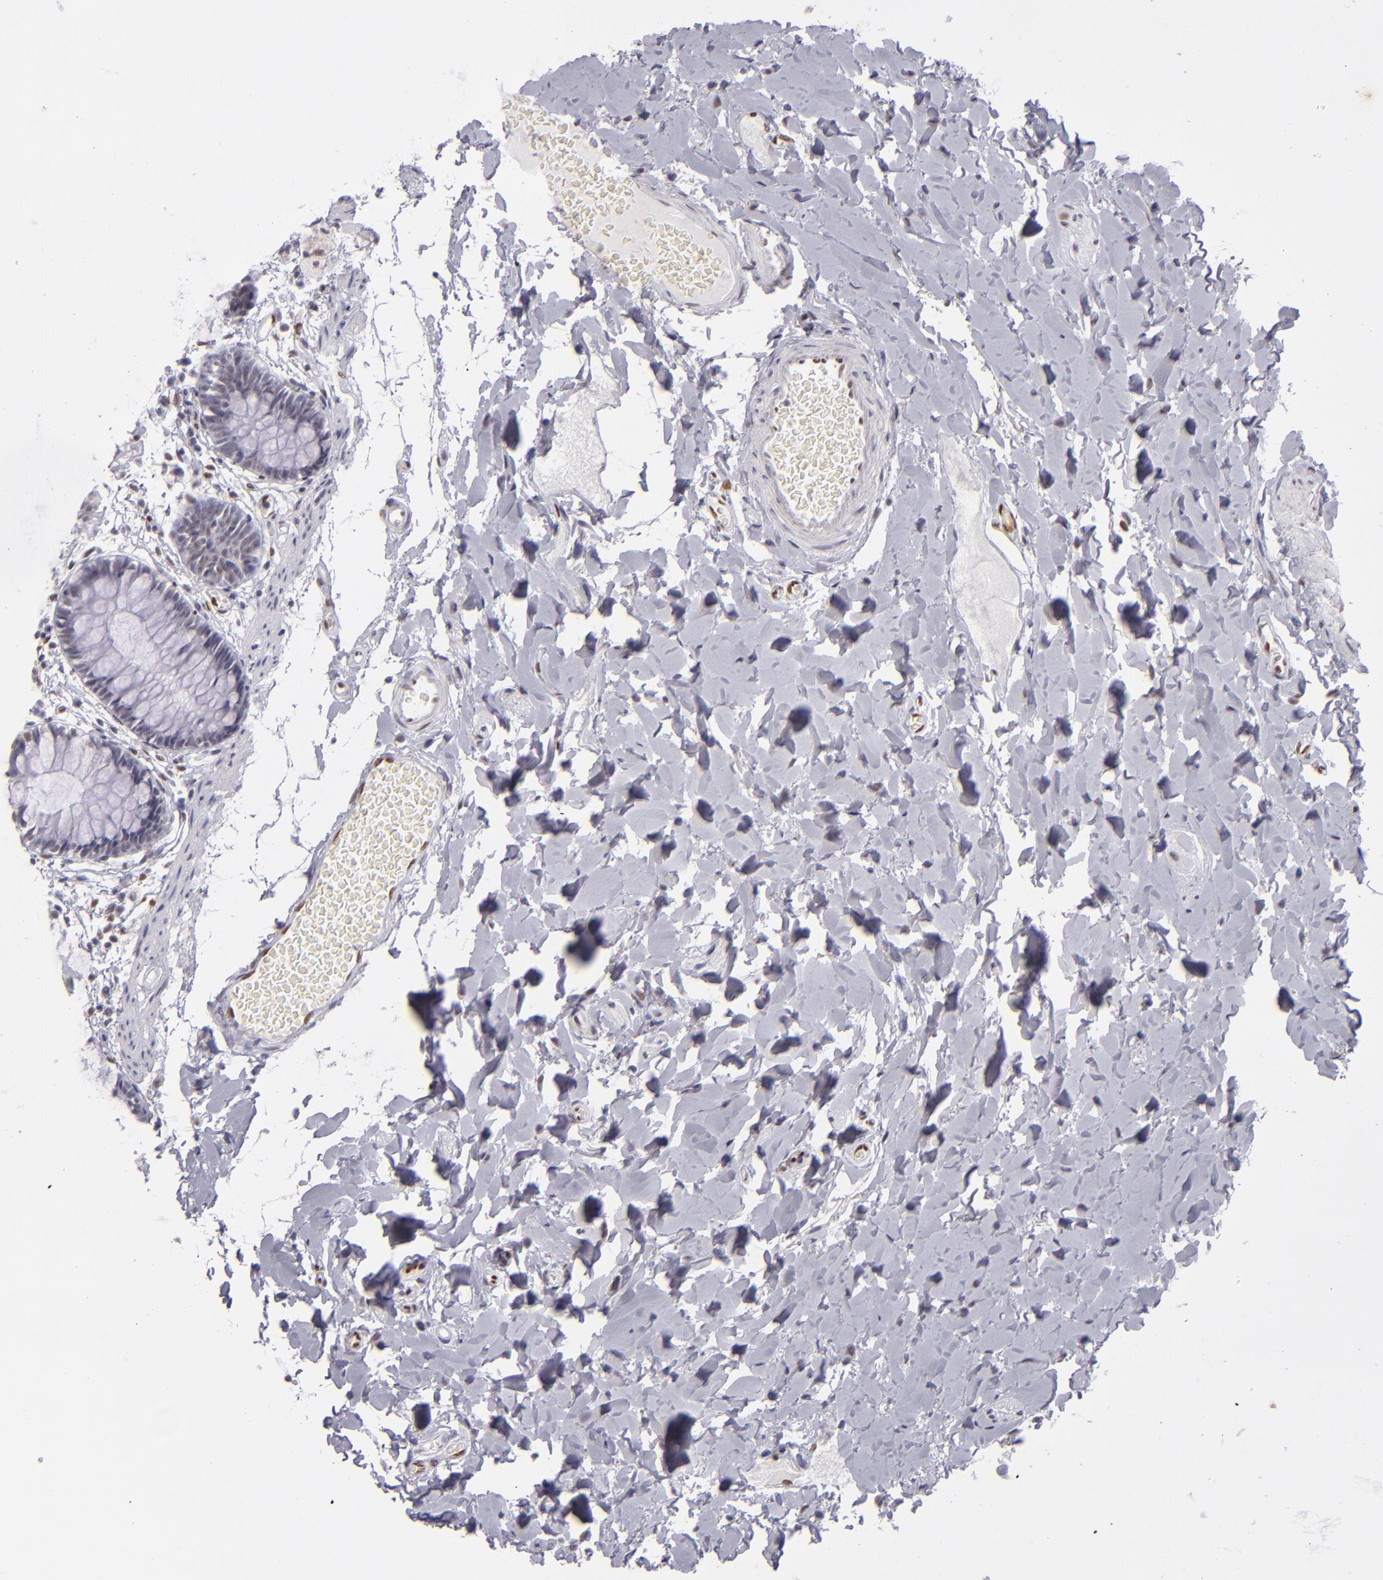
{"staining": {"intensity": "moderate", "quantity": "25%-75%", "location": "nuclear"}, "tissue": "colon", "cell_type": "Endothelial cells", "image_type": "normal", "snomed": [{"axis": "morphology", "description": "Normal tissue, NOS"}, {"axis": "topography", "description": "Smooth muscle"}, {"axis": "topography", "description": "Colon"}], "caption": "Immunohistochemical staining of normal human colon demonstrates 25%-75% levels of moderate nuclear protein positivity in approximately 25%-75% of endothelial cells.", "gene": "TOP3A", "patient": {"sex": "male", "age": 67}}